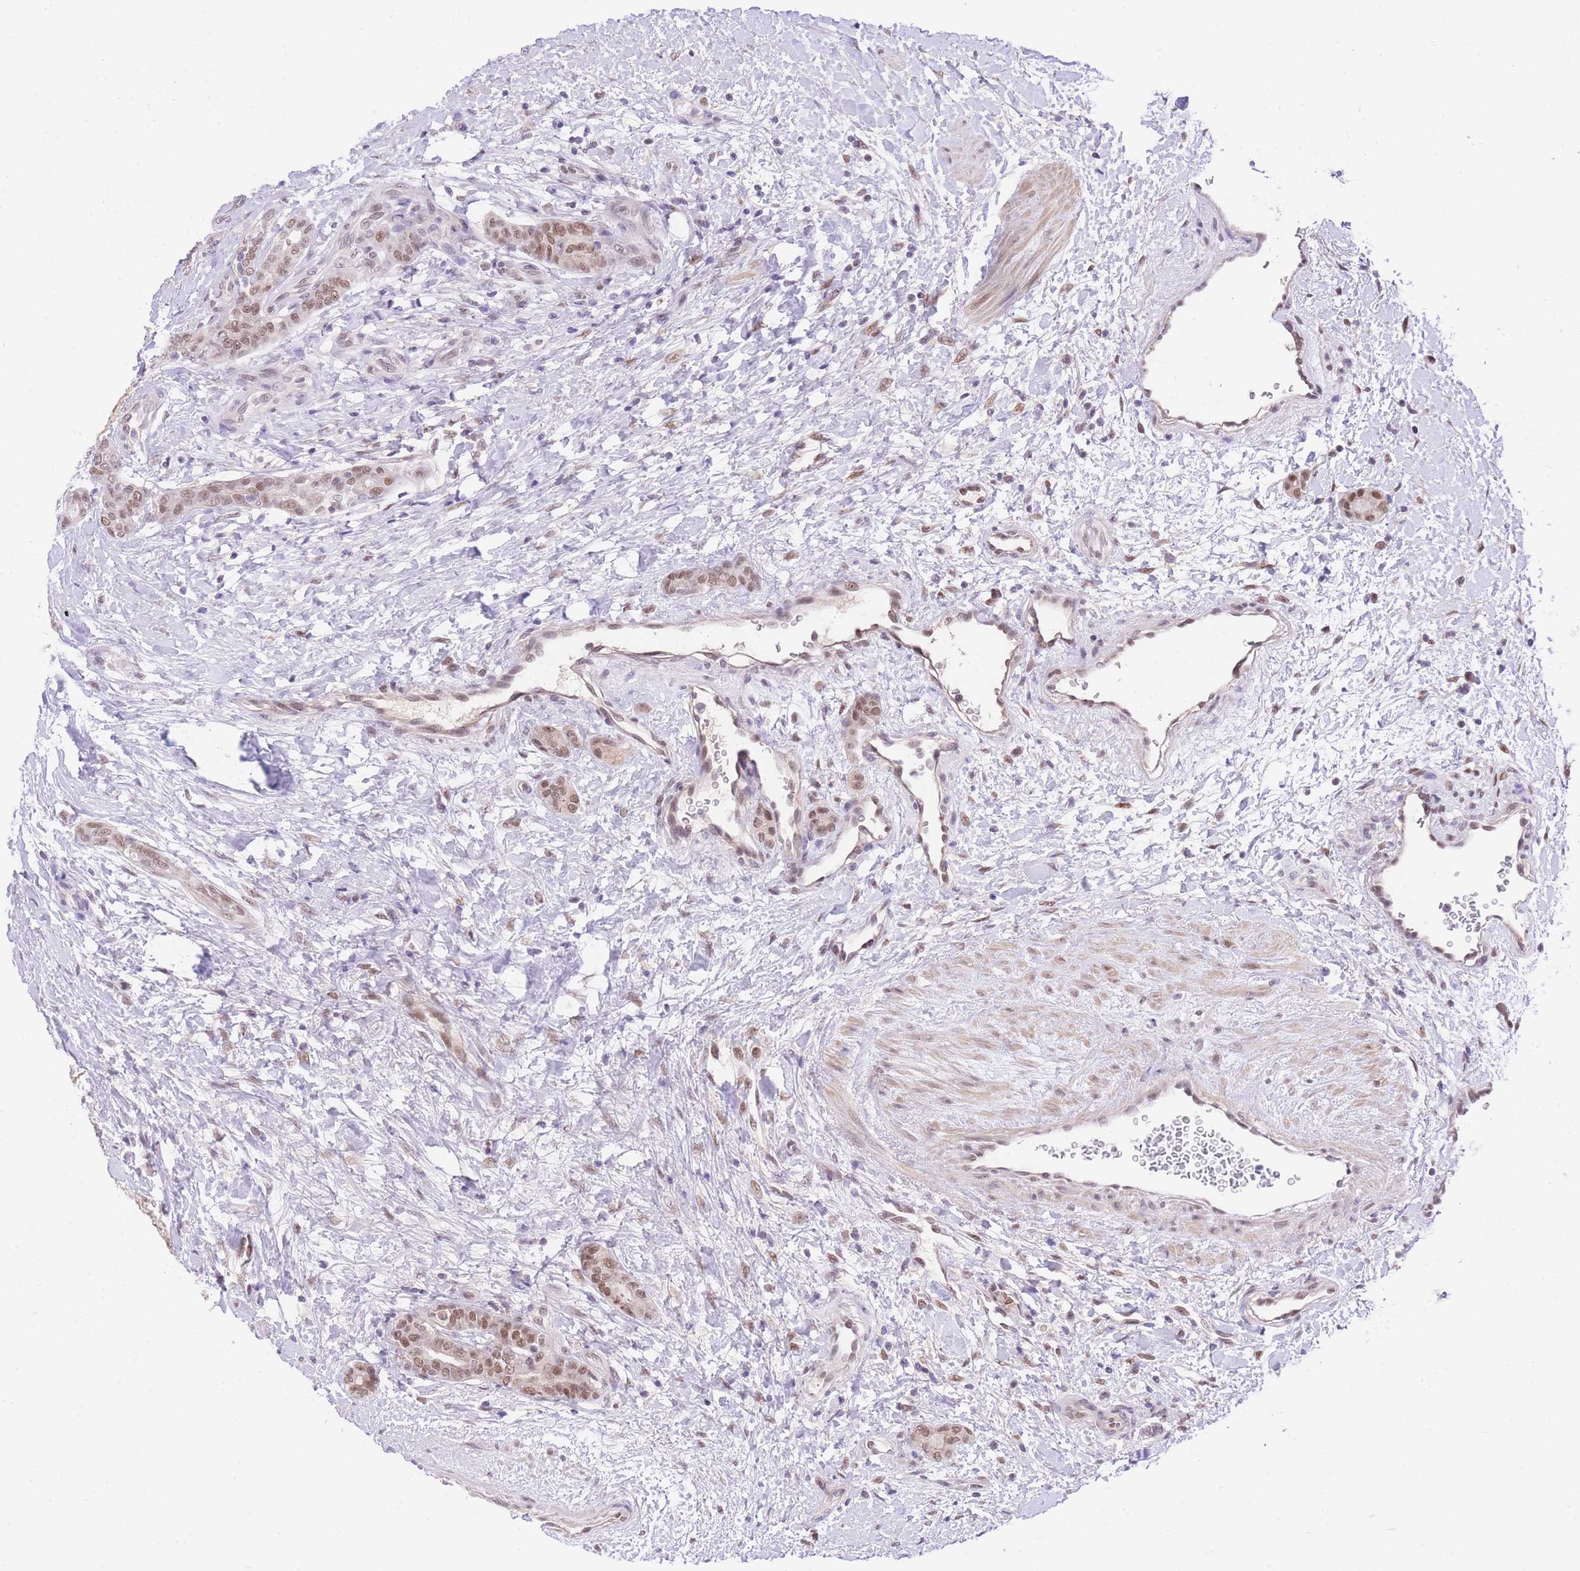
{"staining": {"intensity": "moderate", "quantity": ">75%", "location": "nuclear"}, "tissue": "thyroid cancer", "cell_type": "Tumor cells", "image_type": "cancer", "snomed": [{"axis": "morphology", "description": "Follicular adenoma carcinoma, NOS"}, {"axis": "topography", "description": "Thyroid gland"}], "caption": "Tumor cells display medium levels of moderate nuclear expression in about >75% of cells in human follicular adenoma carcinoma (thyroid). Using DAB (brown) and hematoxylin (blue) stains, captured at high magnification using brightfield microscopy.", "gene": "UBXN7", "patient": {"sex": "male", "age": 75}}